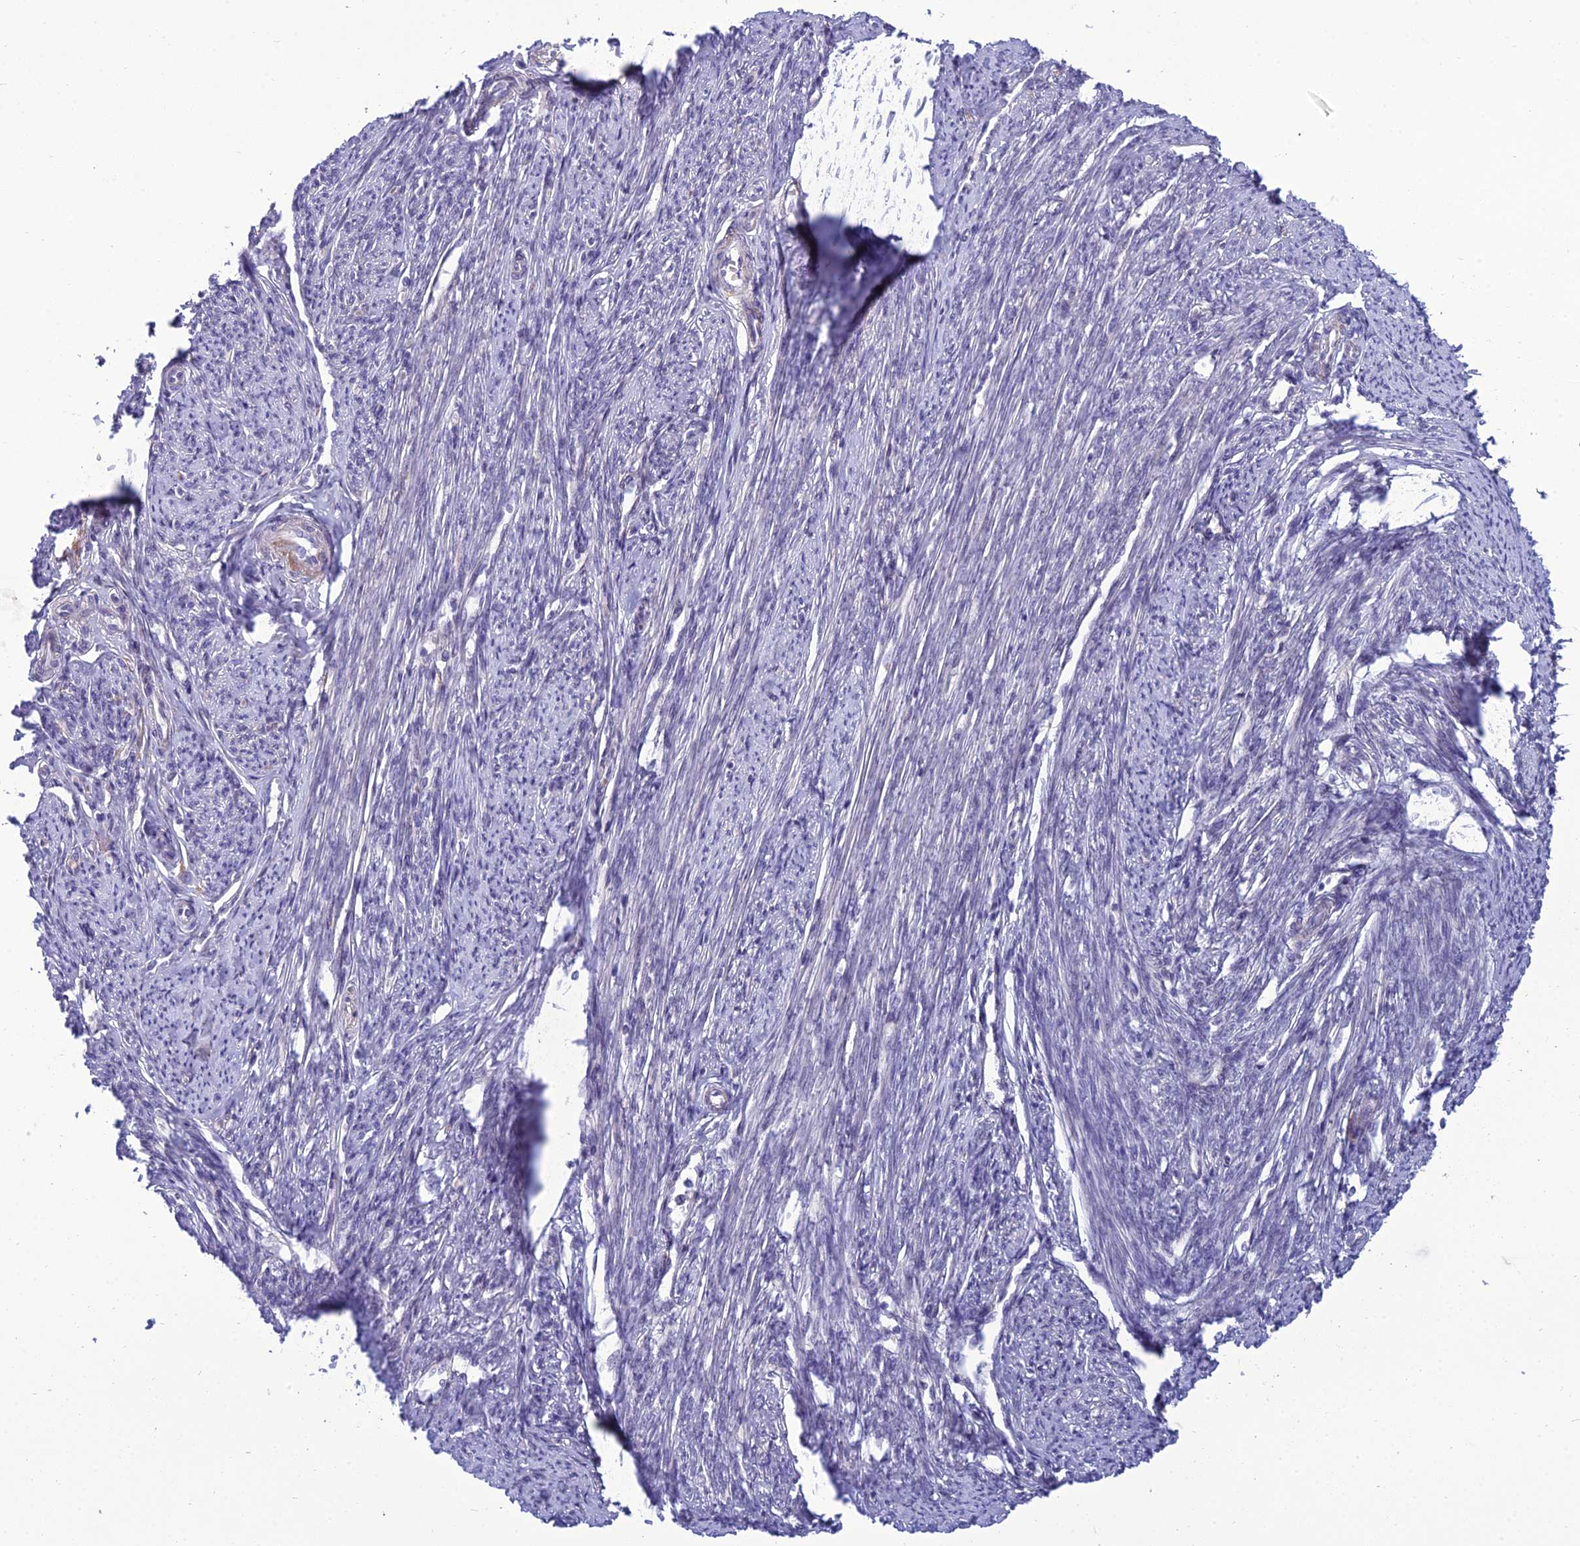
{"staining": {"intensity": "weak", "quantity": "25%-75%", "location": "cytoplasmic/membranous"}, "tissue": "smooth muscle", "cell_type": "Smooth muscle cells", "image_type": "normal", "snomed": [{"axis": "morphology", "description": "Normal tissue, NOS"}, {"axis": "topography", "description": "Smooth muscle"}, {"axis": "topography", "description": "Uterus"}], "caption": "Immunohistochemistry of unremarkable human smooth muscle reveals low levels of weak cytoplasmic/membranous positivity in about 25%-75% of smooth muscle cells.", "gene": "ANKS4B", "patient": {"sex": "female", "age": 59}}